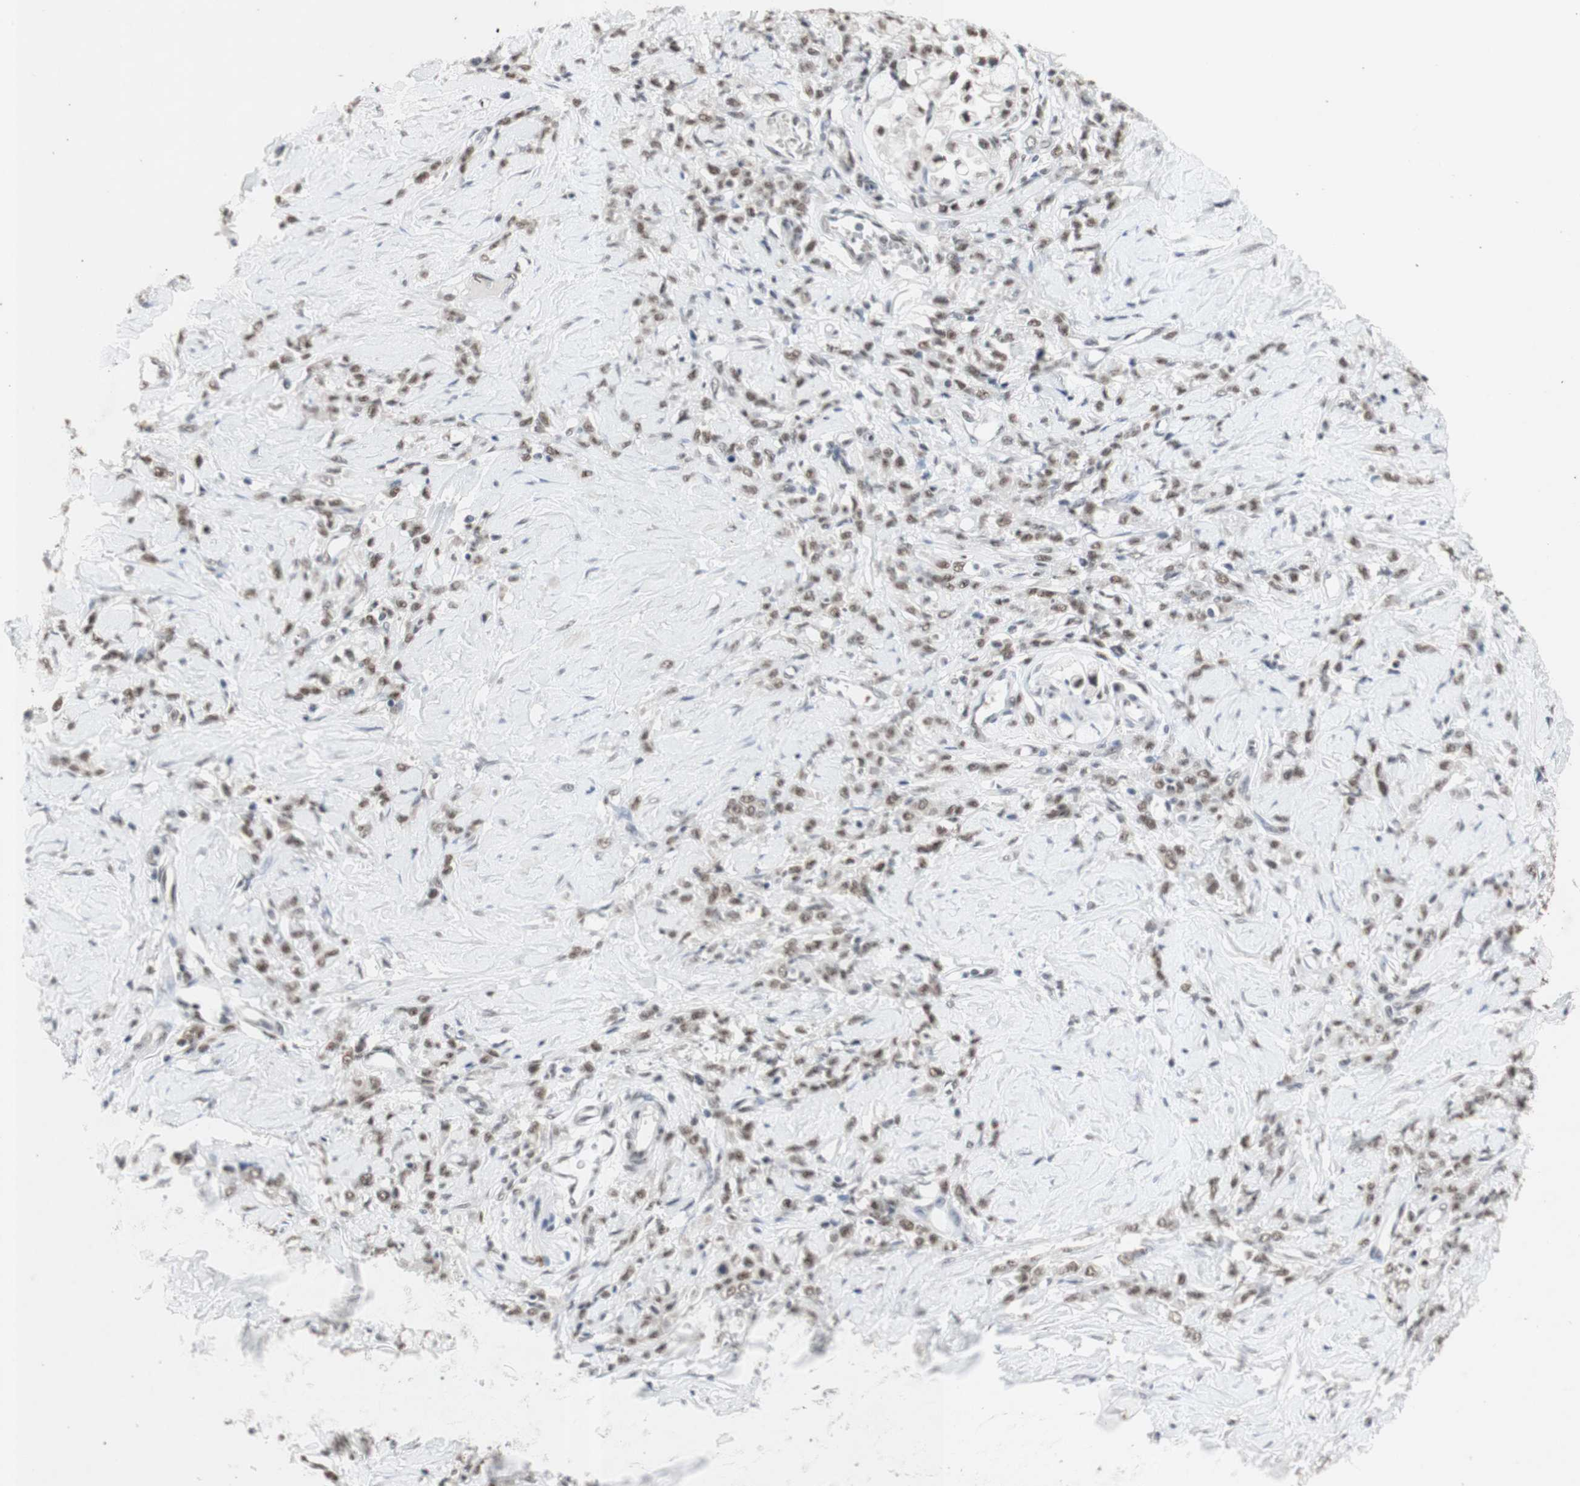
{"staining": {"intensity": "moderate", "quantity": ">75%", "location": "nuclear"}, "tissue": "stomach cancer", "cell_type": "Tumor cells", "image_type": "cancer", "snomed": [{"axis": "morphology", "description": "Adenocarcinoma, NOS"}, {"axis": "topography", "description": "Stomach"}], "caption": "Protein staining of stomach cancer tissue shows moderate nuclear staining in about >75% of tumor cells. (Stains: DAB (3,3'-diaminobenzidine) in brown, nuclei in blue, Microscopy: brightfield microscopy at high magnification).", "gene": "SNRPB", "patient": {"sex": "male", "age": 82}}